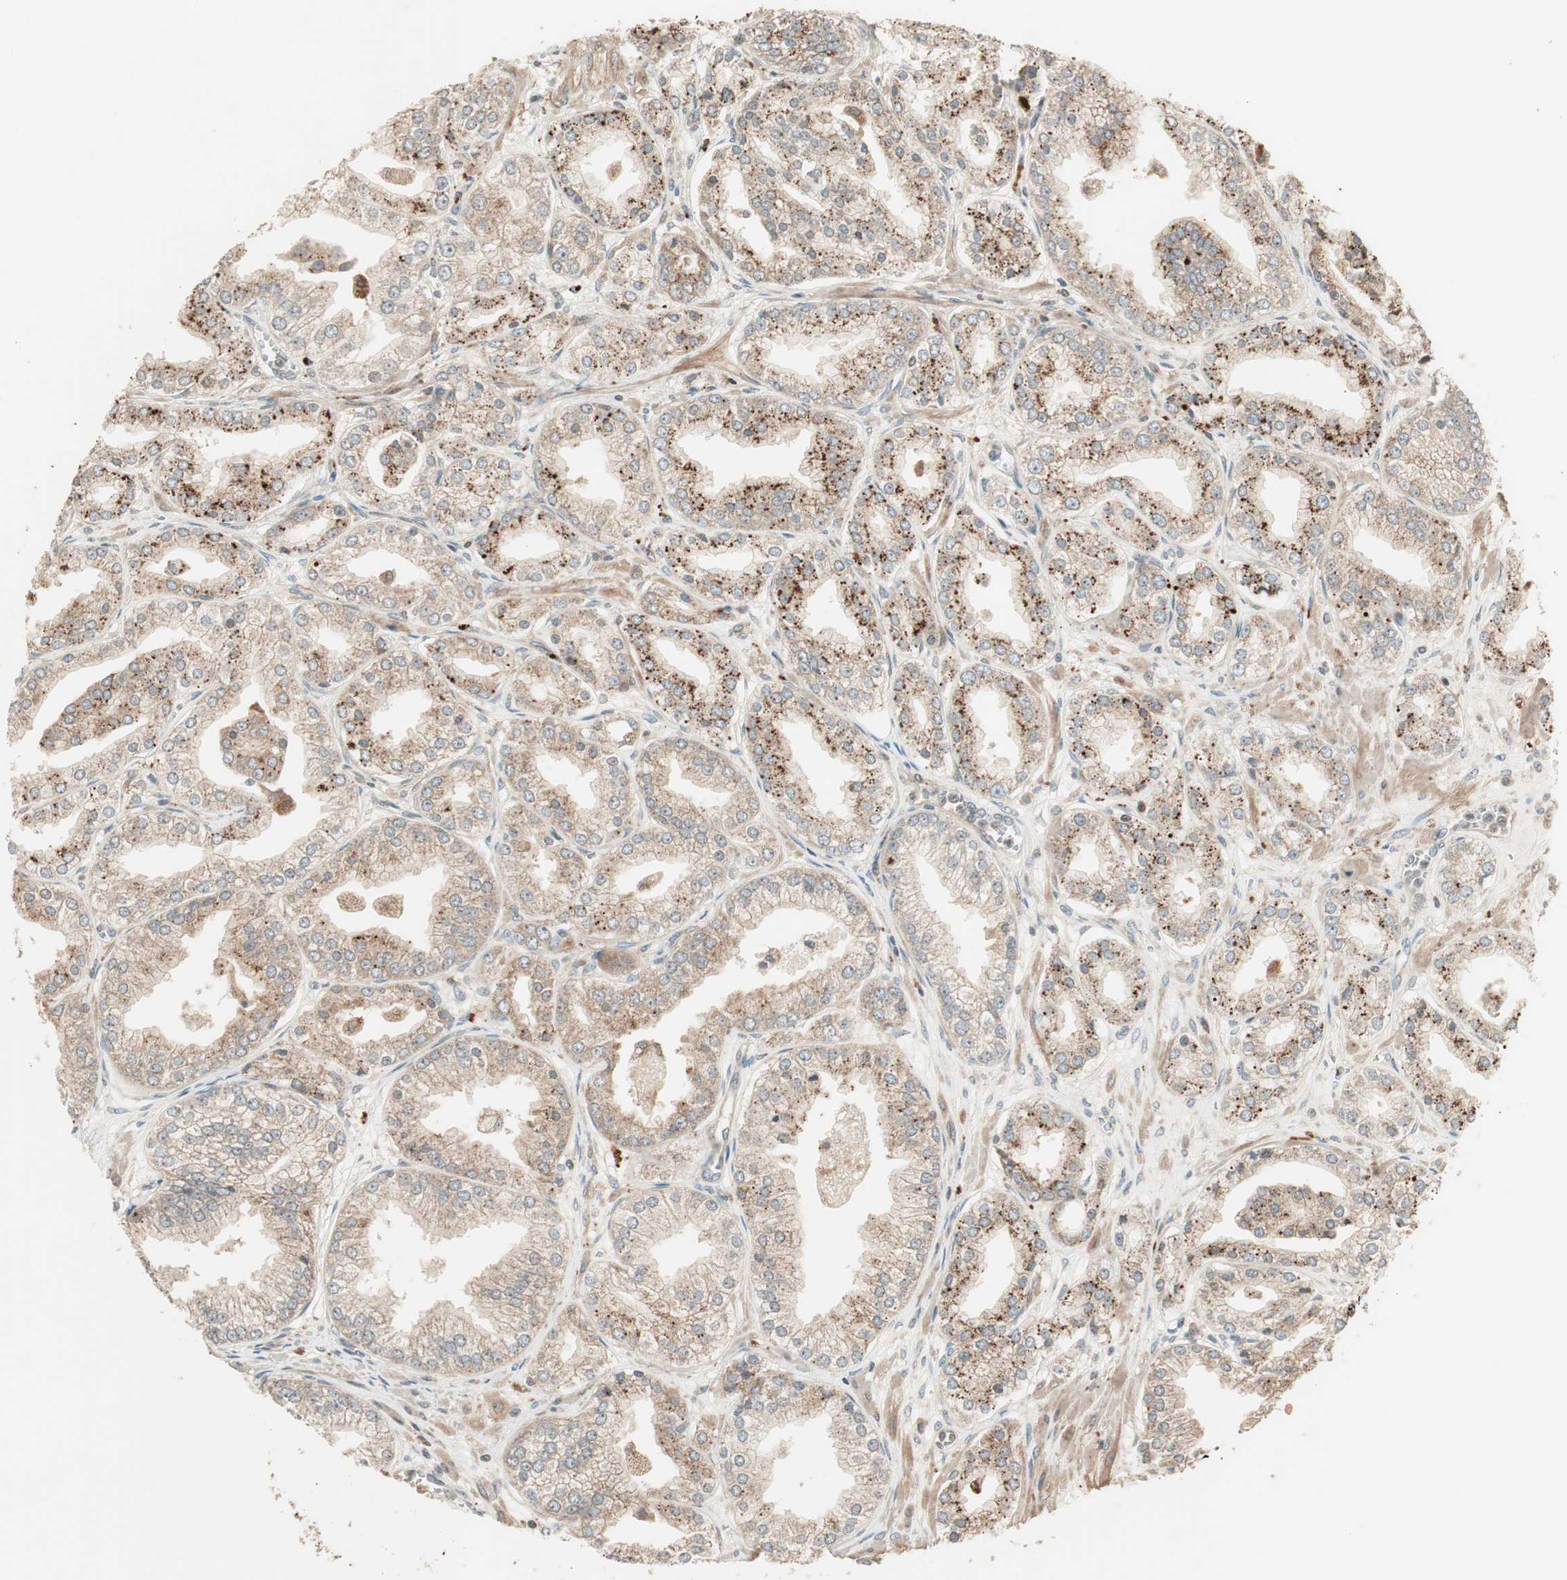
{"staining": {"intensity": "strong", "quantity": ">75%", "location": "cytoplasmic/membranous"}, "tissue": "prostate cancer", "cell_type": "Tumor cells", "image_type": "cancer", "snomed": [{"axis": "morphology", "description": "Adenocarcinoma, High grade"}, {"axis": "topography", "description": "Prostate"}], "caption": "A histopathology image showing strong cytoplasmic/membranous positivity in about >75% of tumor cells in prostate cancer, as visualized by brown immunohistochemical staining.", "gene": "SFRP1", "patient": {"sex": "male", "age": 61}}